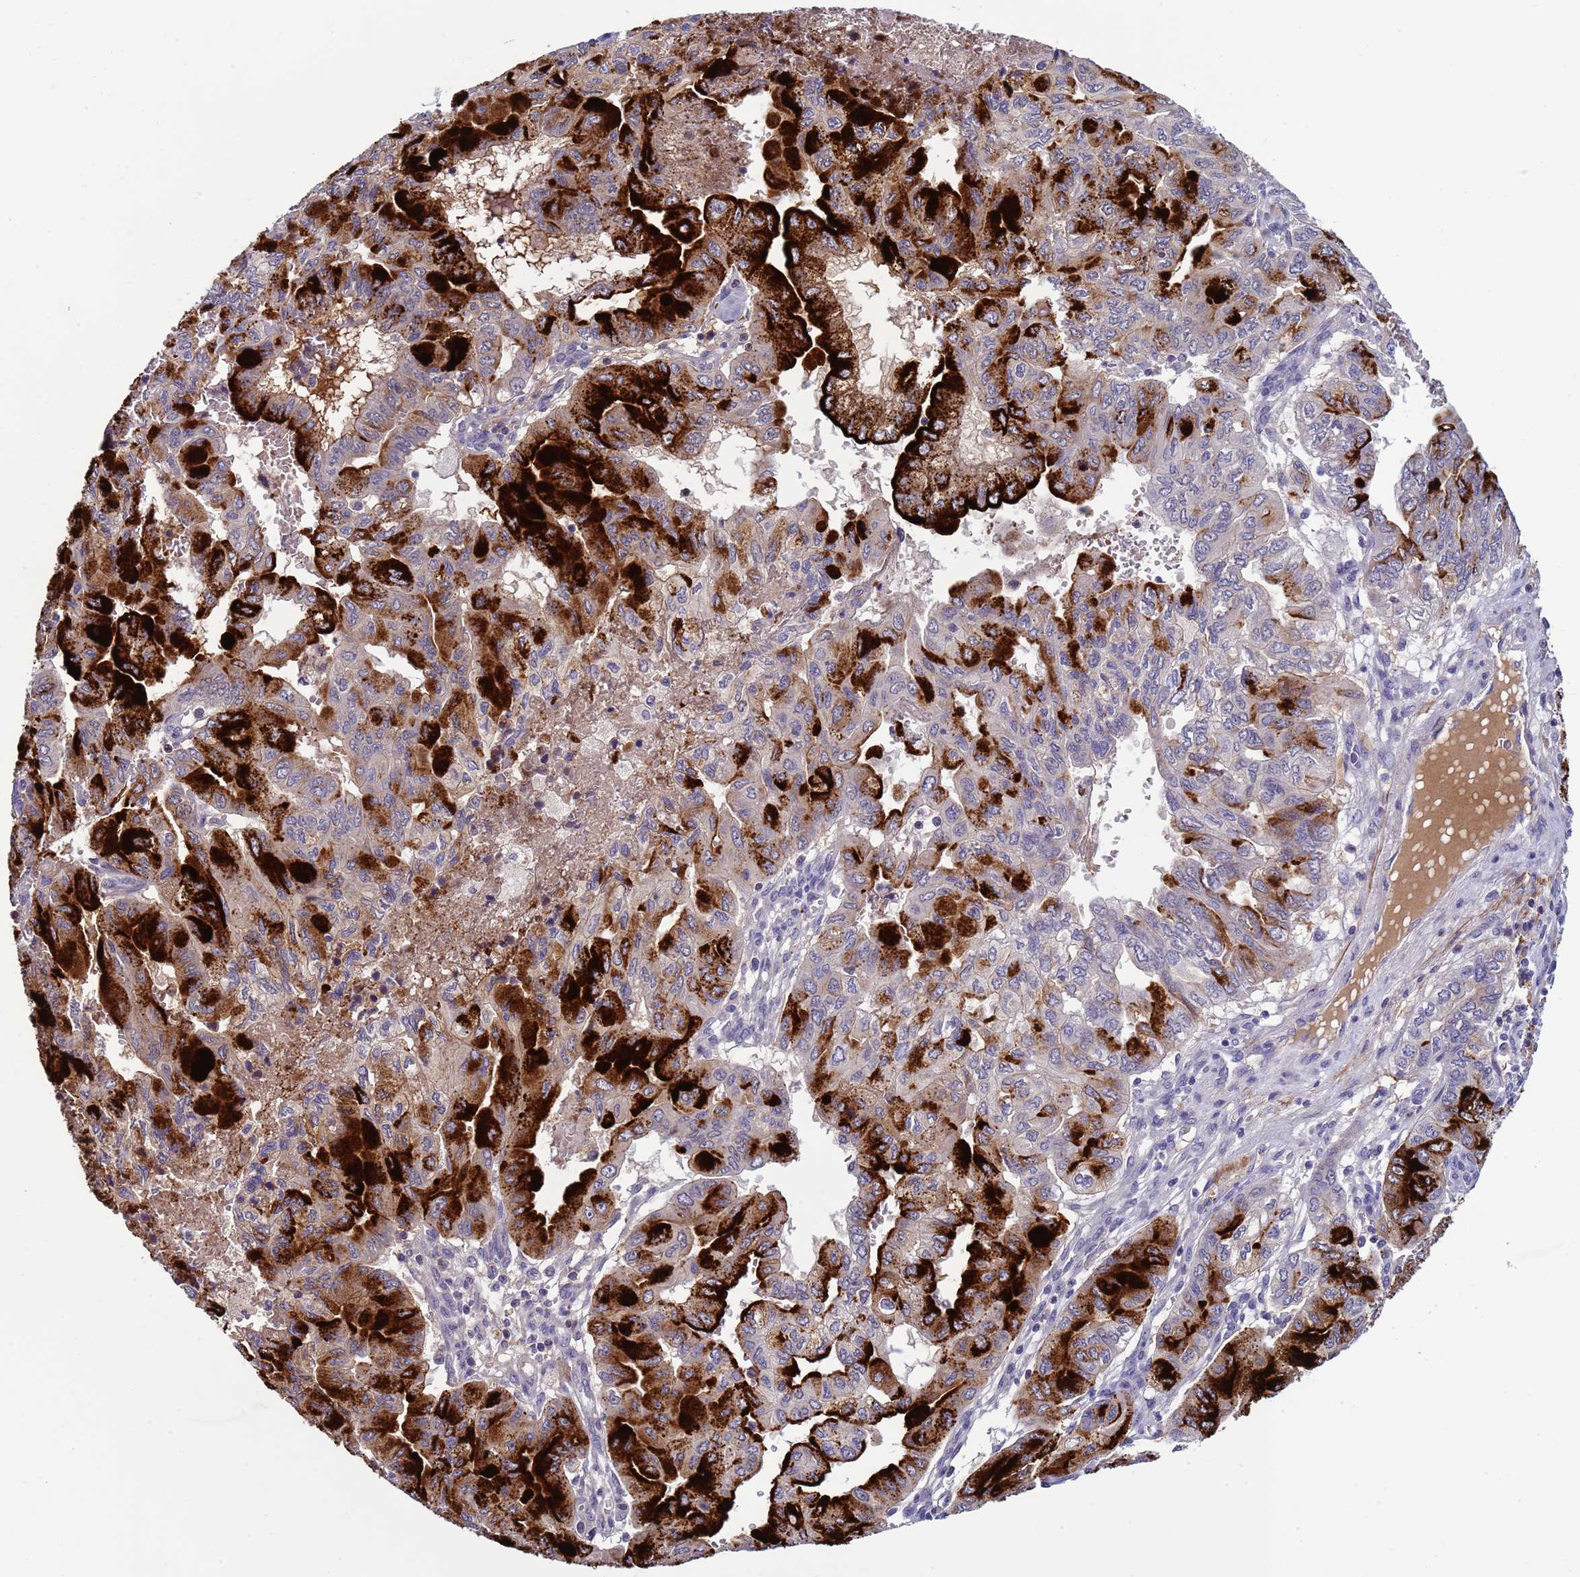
{"staining": {"intensity": "strong", "quantity": "25%-75%", "location": "cytoplasmic/membranous"}, "tissue": "pancreatic cancer", "cell_type": "Tumor cells", "image_type": "cancer", "snomed": [{"axis": "morphology", "description": "Adenocarcinoma, NOS"}, {"axis": "topography", "description": "Pancreas"}], "caption": "Tumor cells exhibit strong cytoplasmic/membranous expression in about 25%-75% of cells in pancreatic adenocarcinoma.", "gene": "TRIM51", "patient": {"sex": "male", "age": 51}}